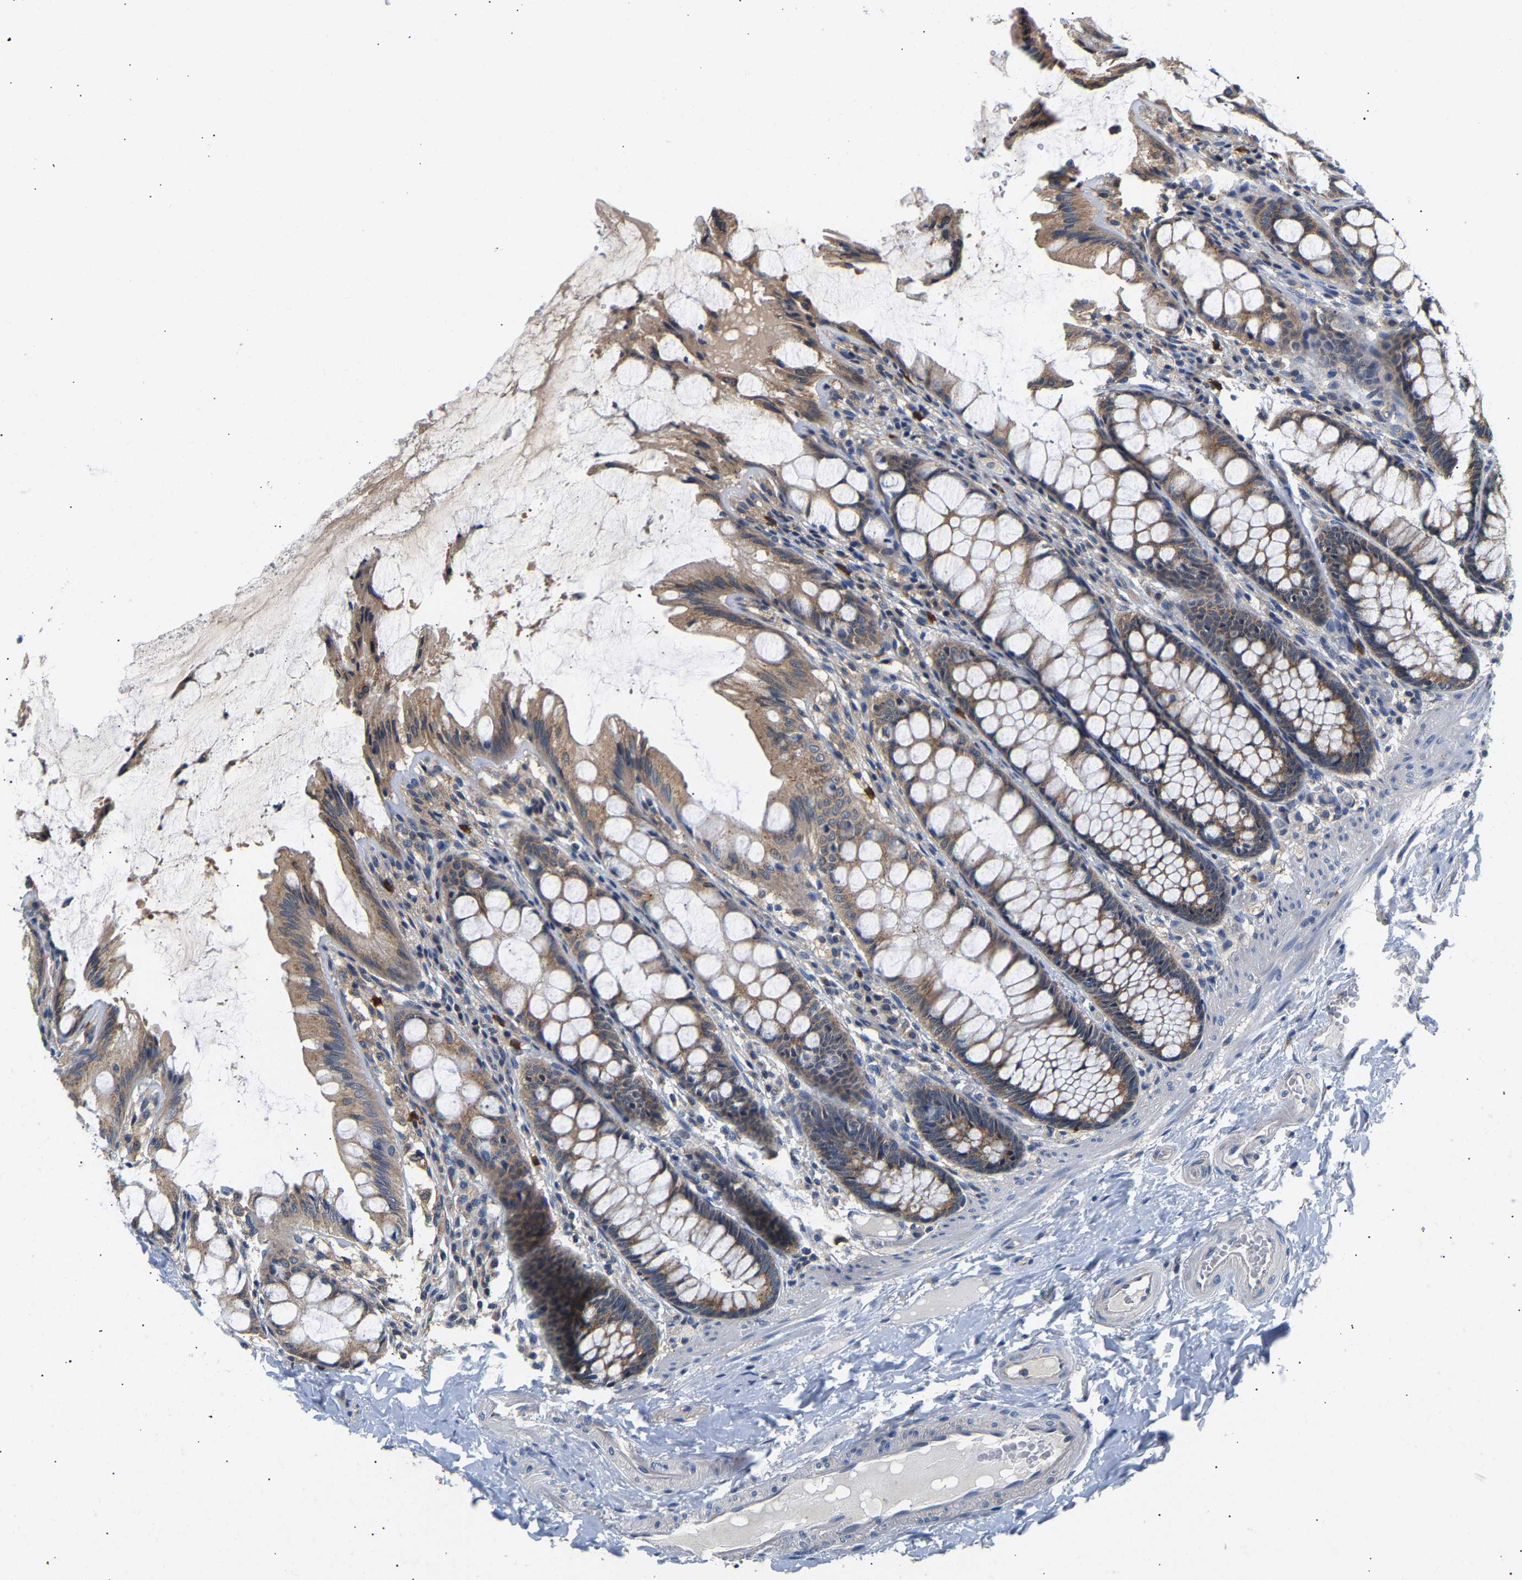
{"staining": {"intensity": "weak", "quantity": "25%-75%", "location": "cytoplasmic/membranous"}, "tissue": "colon", "cell_type": "Endothelial cells", "image_type": "normal", "snomed": [{"axis": "morphology", "description": "Normal tissue, NOS"}, {"axis": "topography", "description": "Colon"}], "caption": "Protein expression analysis of normal colon exhibits weak cytoplasmic/membranous expression in about 25%-75% of endothelial cells.", "gene": "PPID", "patient": {"sex": "male", "age": 47}}